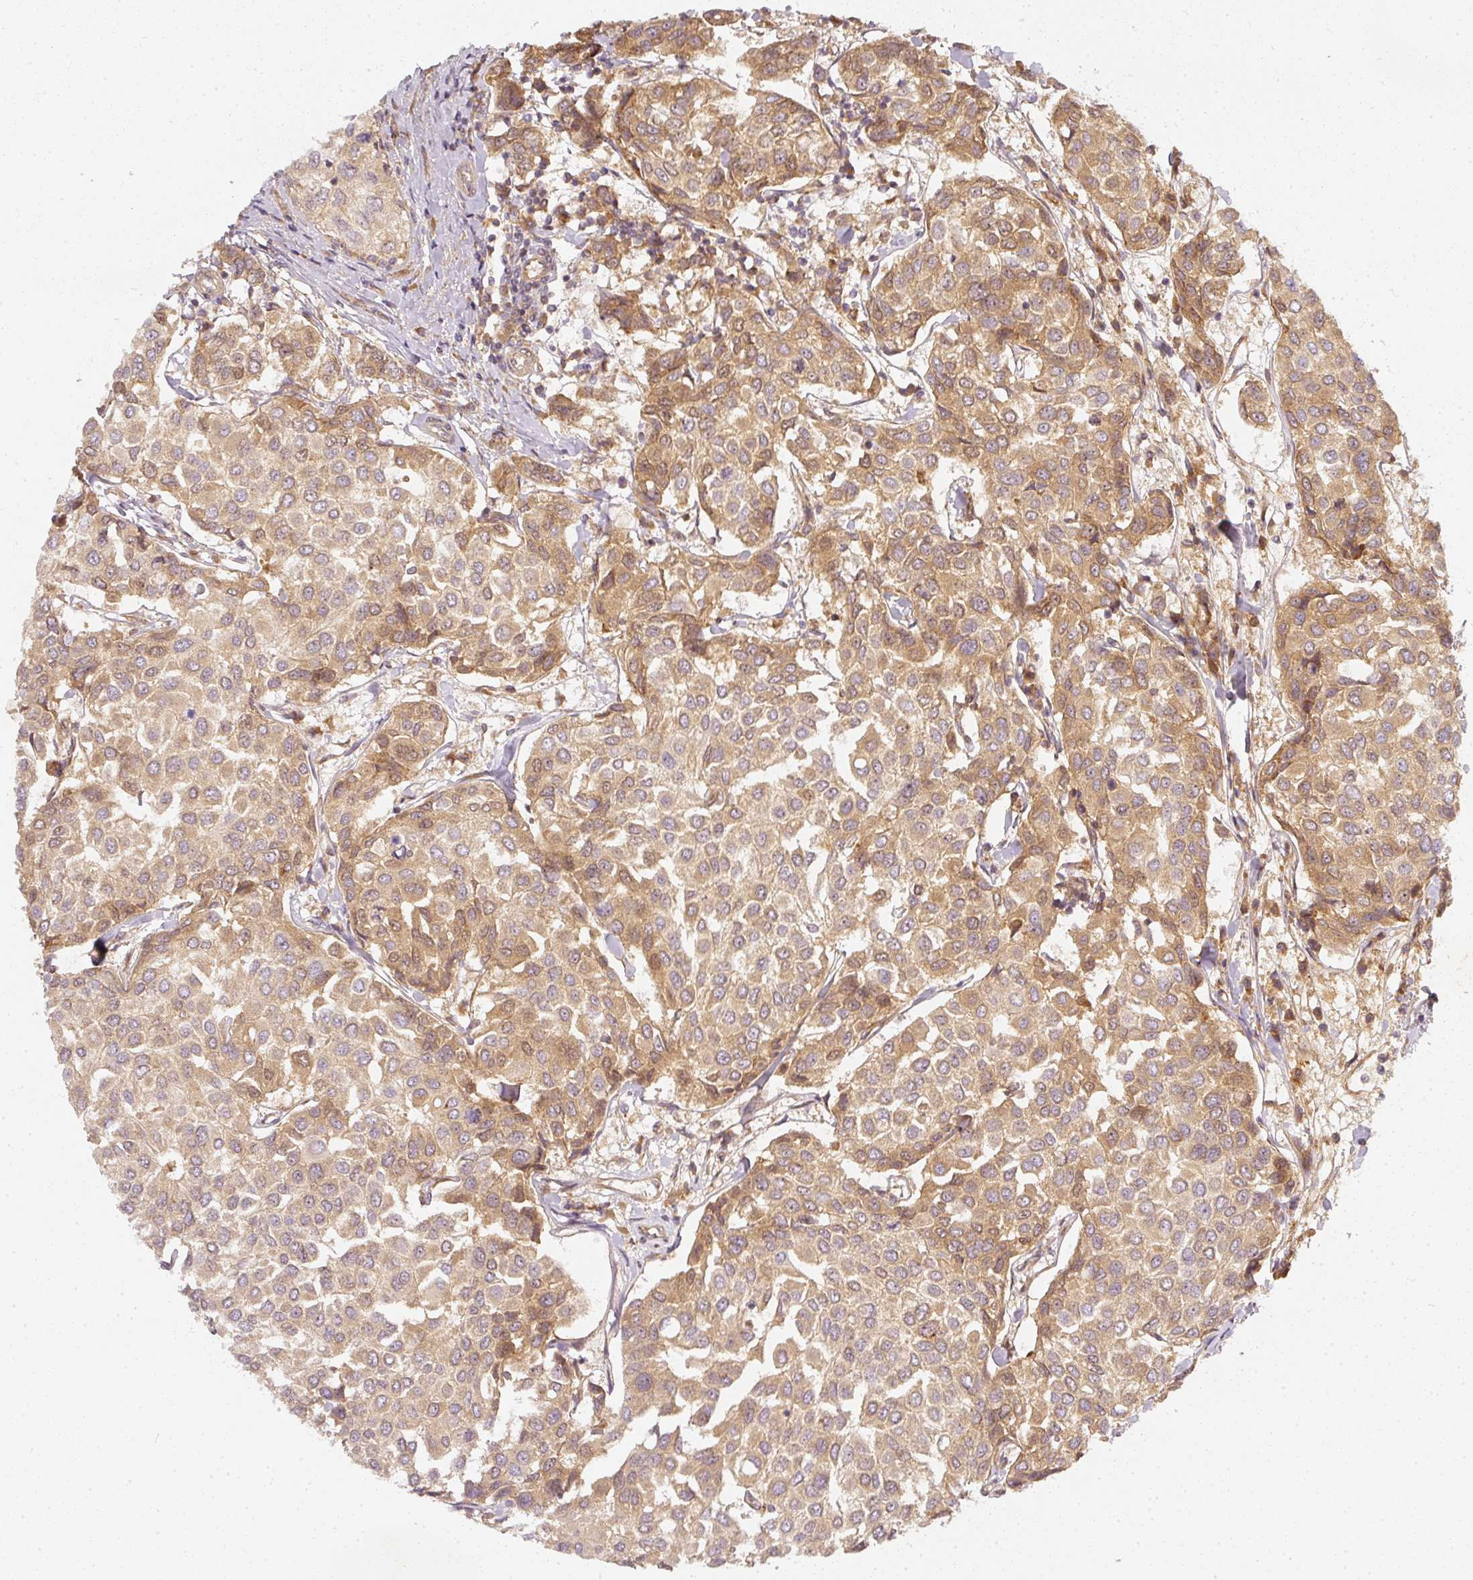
{"staining": {"intensity": "moderate", "quantity": ">75%", "location": "cytoplasmic/membranous"}, "tissue": "breast cancer", "cell_type": "Tumor cells", "image_type": "cancer", "snomed": [{"axis": "morphology", "description": "Duct carcinoma"}, {"axis": "topography", "description": "Breast"}], "caption": "Protein expression analysis of human breast cancer (infiltrating ductal carcinoma) reveals moderate cytoplasmic/membranous positivity in approximately >75% of tumor cells.", "gene": "ZNF580", "patient": {"sex": "female", "age": 55}}